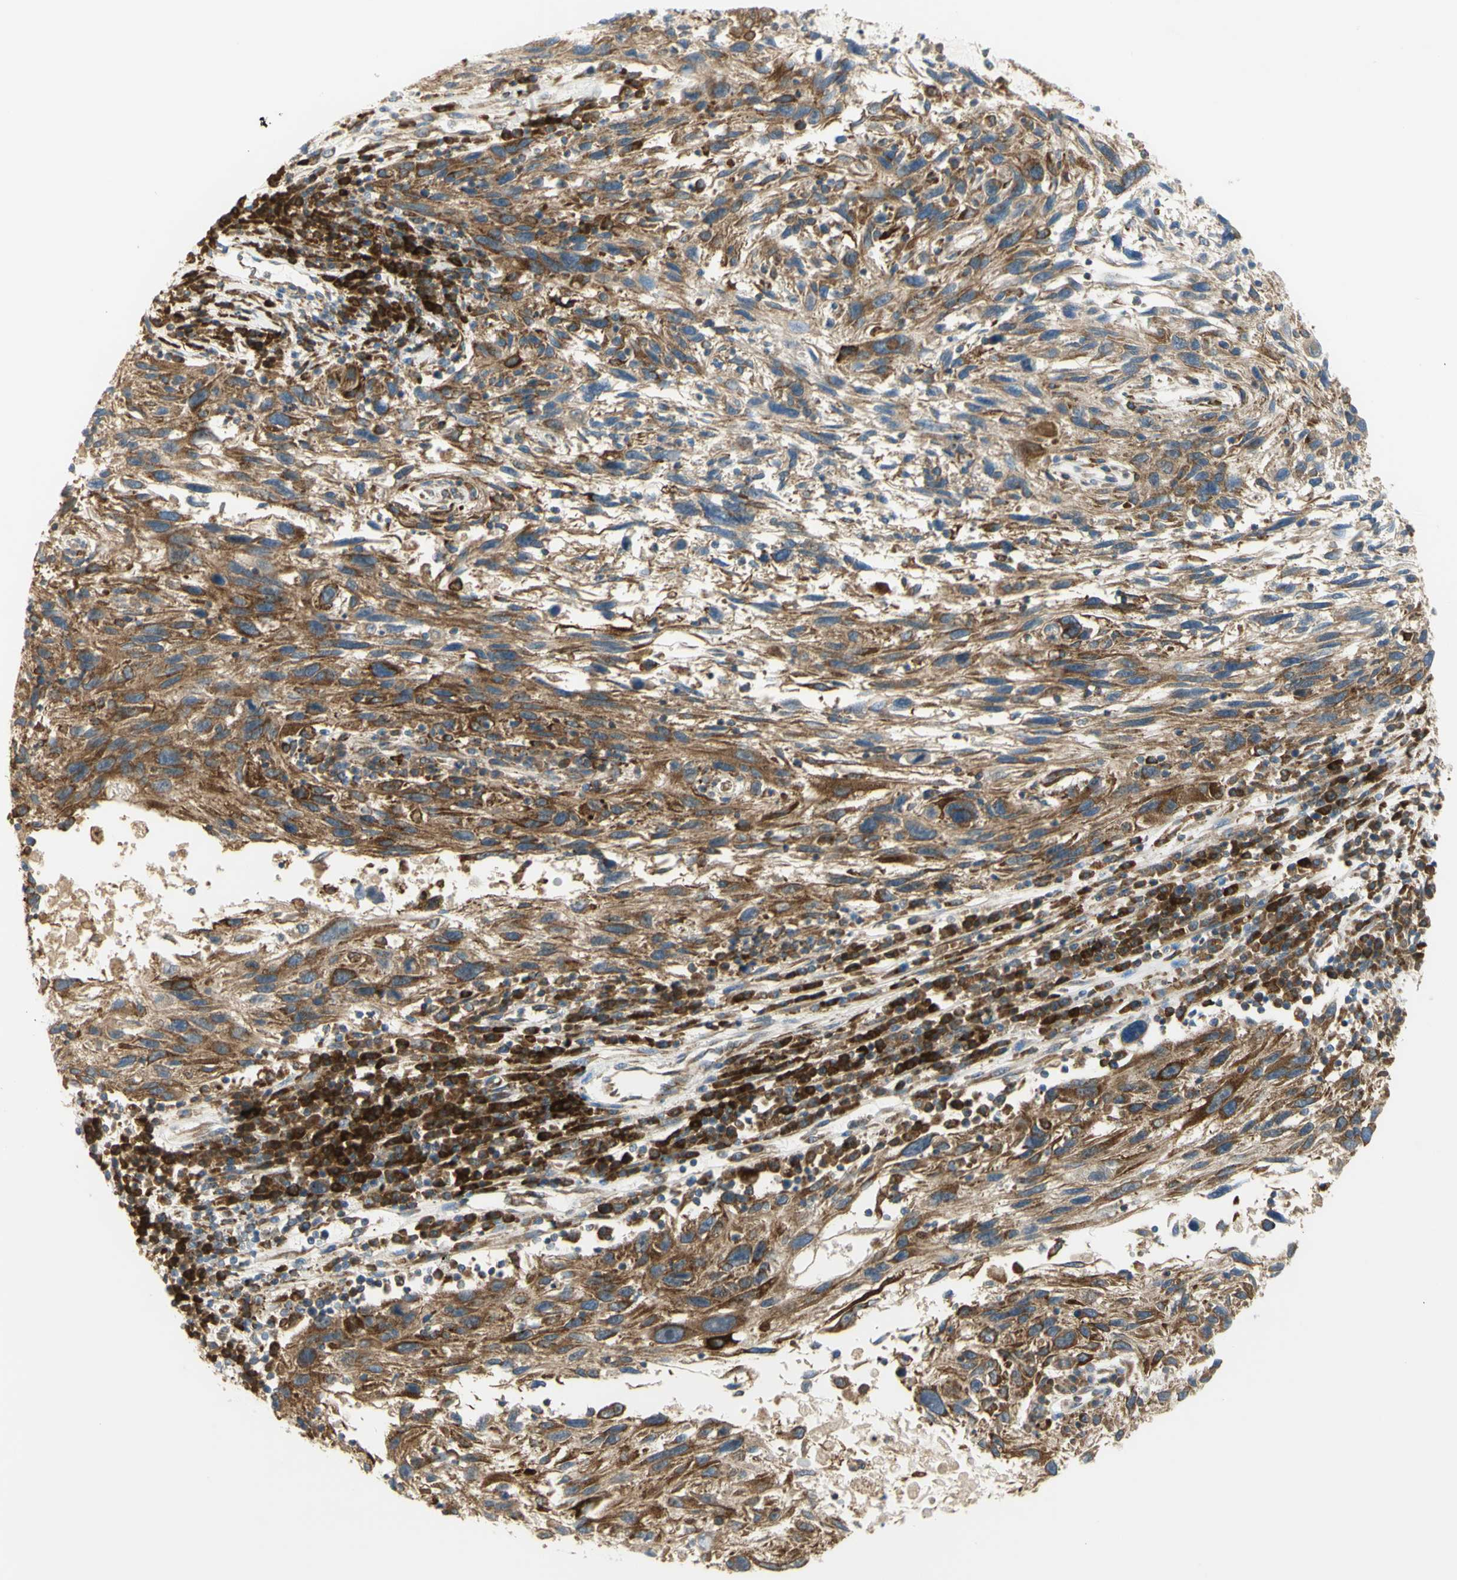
{"staining": {"intensity": "moderate", "quantity": ">75%", "location": "cytoplasmic/membranous"}, "tissue": "melanoma", "cell_type": "Tumor cells", "image_type": "cancer", "snomed": [{"axis": "morphology", "description": "Malignant melanoma, NOS"}, {"axis": "topography", "description": "Skin"}], "caption": "Immunohistochemistry of malignant melanoma demonstrates medium levels of moderate cytoplasmic/membranous expression in approximately >75% of tumor cells.", "gene": "MANF", "patient": {"sex": "male", "age": 53}}